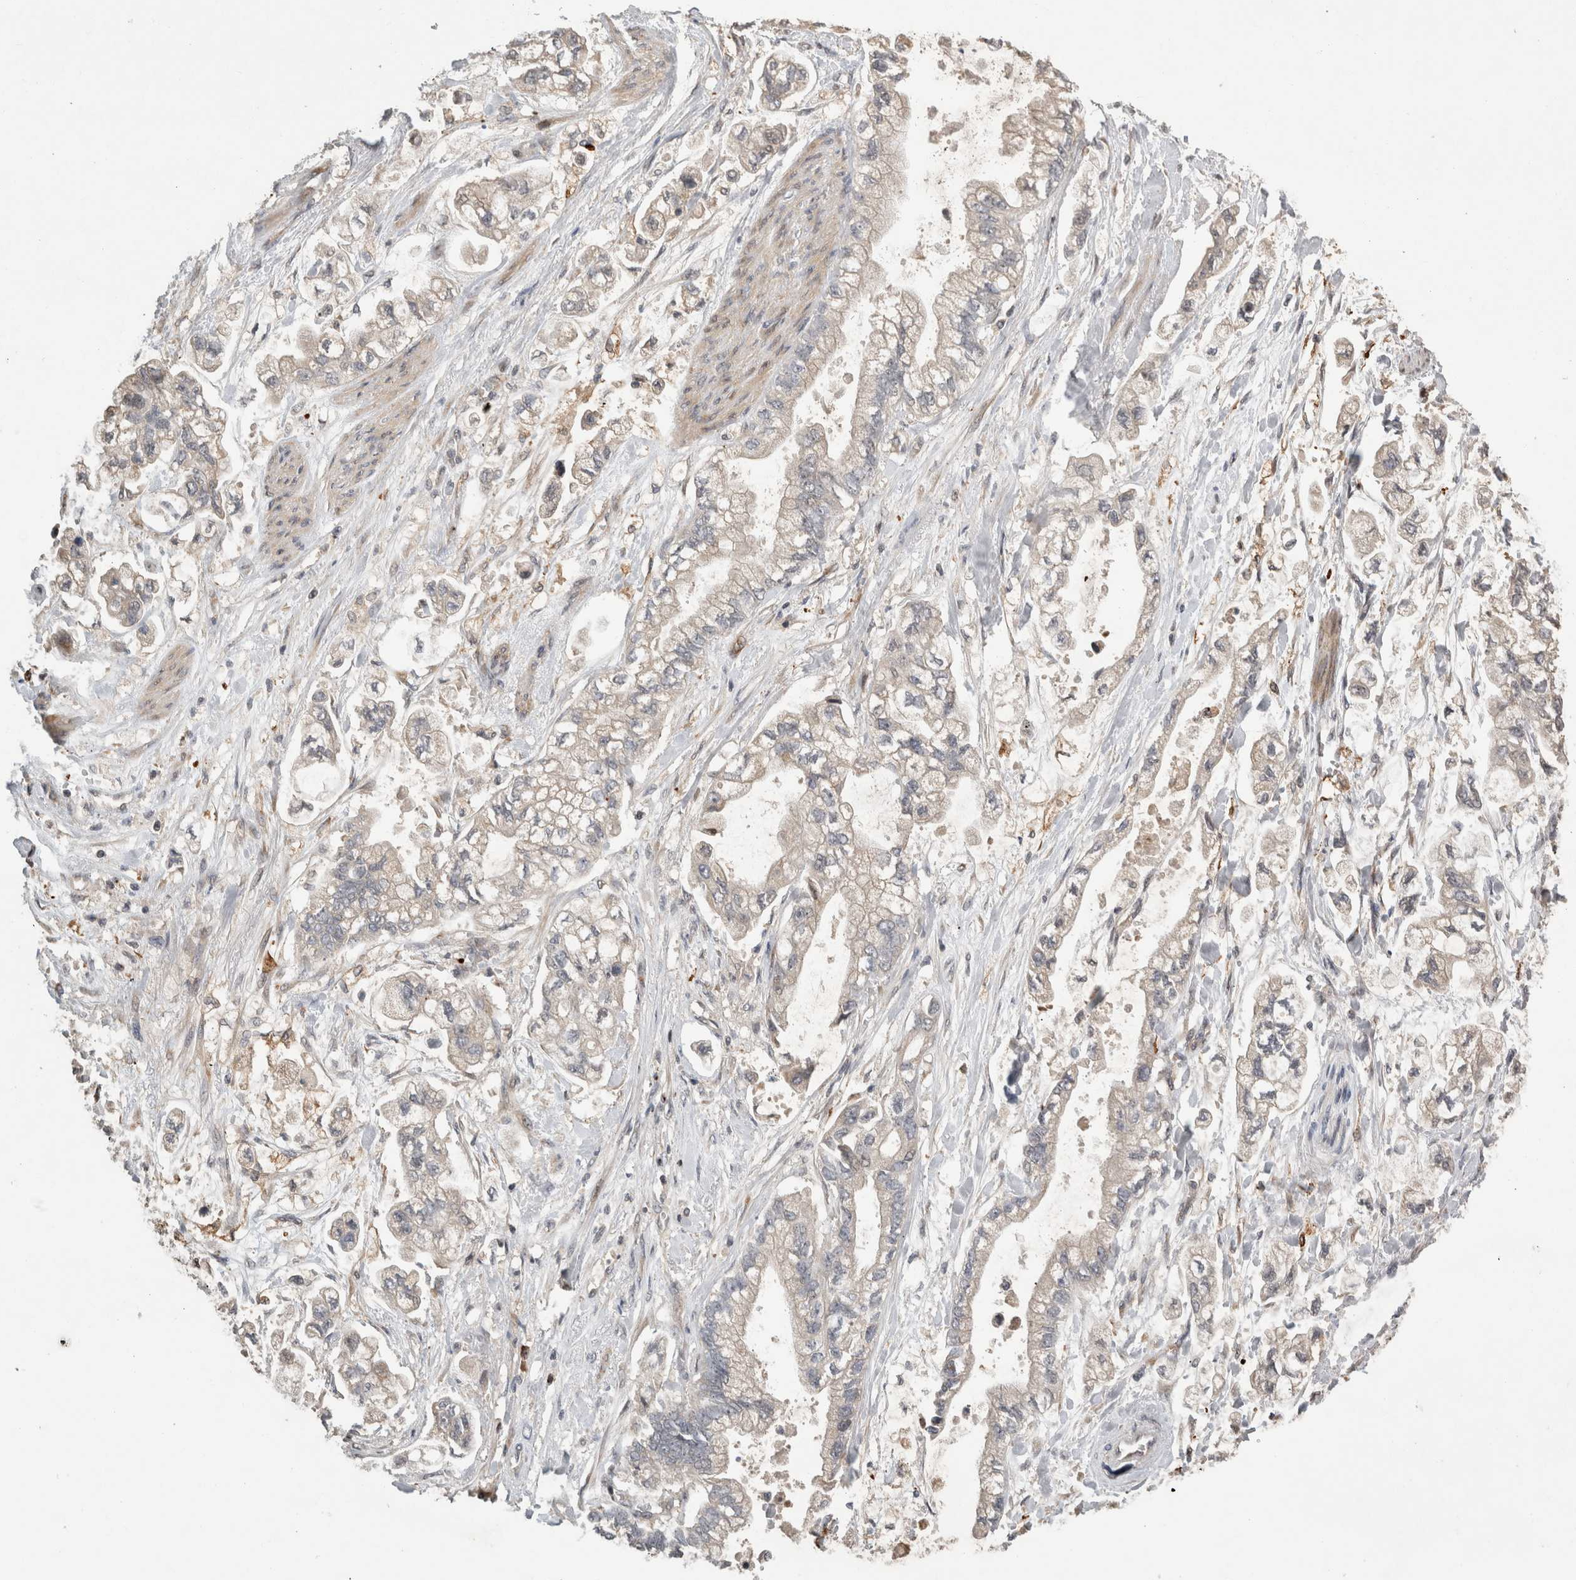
{"staining": {"intensity": "negative", "quantity": "none", "location": "none"}, "tissue": "stomach cancer", "cell_type": "Tumor cells", "image_type": "cancer", "snomed": [{"axis": "morphology", "description": "Normal tissue, NOS"}, {"axis": "morphology", "description": "Adenocarcinoma, NOS"}, {"axis": "topography", "description": "Stomach"}], "caption": "This is an immunohistochemistry photomicrograph of stomach adenocarcinoma. There is no staining in tumor cells.", "gene": "SERAC1", "patient": {"sex": "male", "age": 62}}